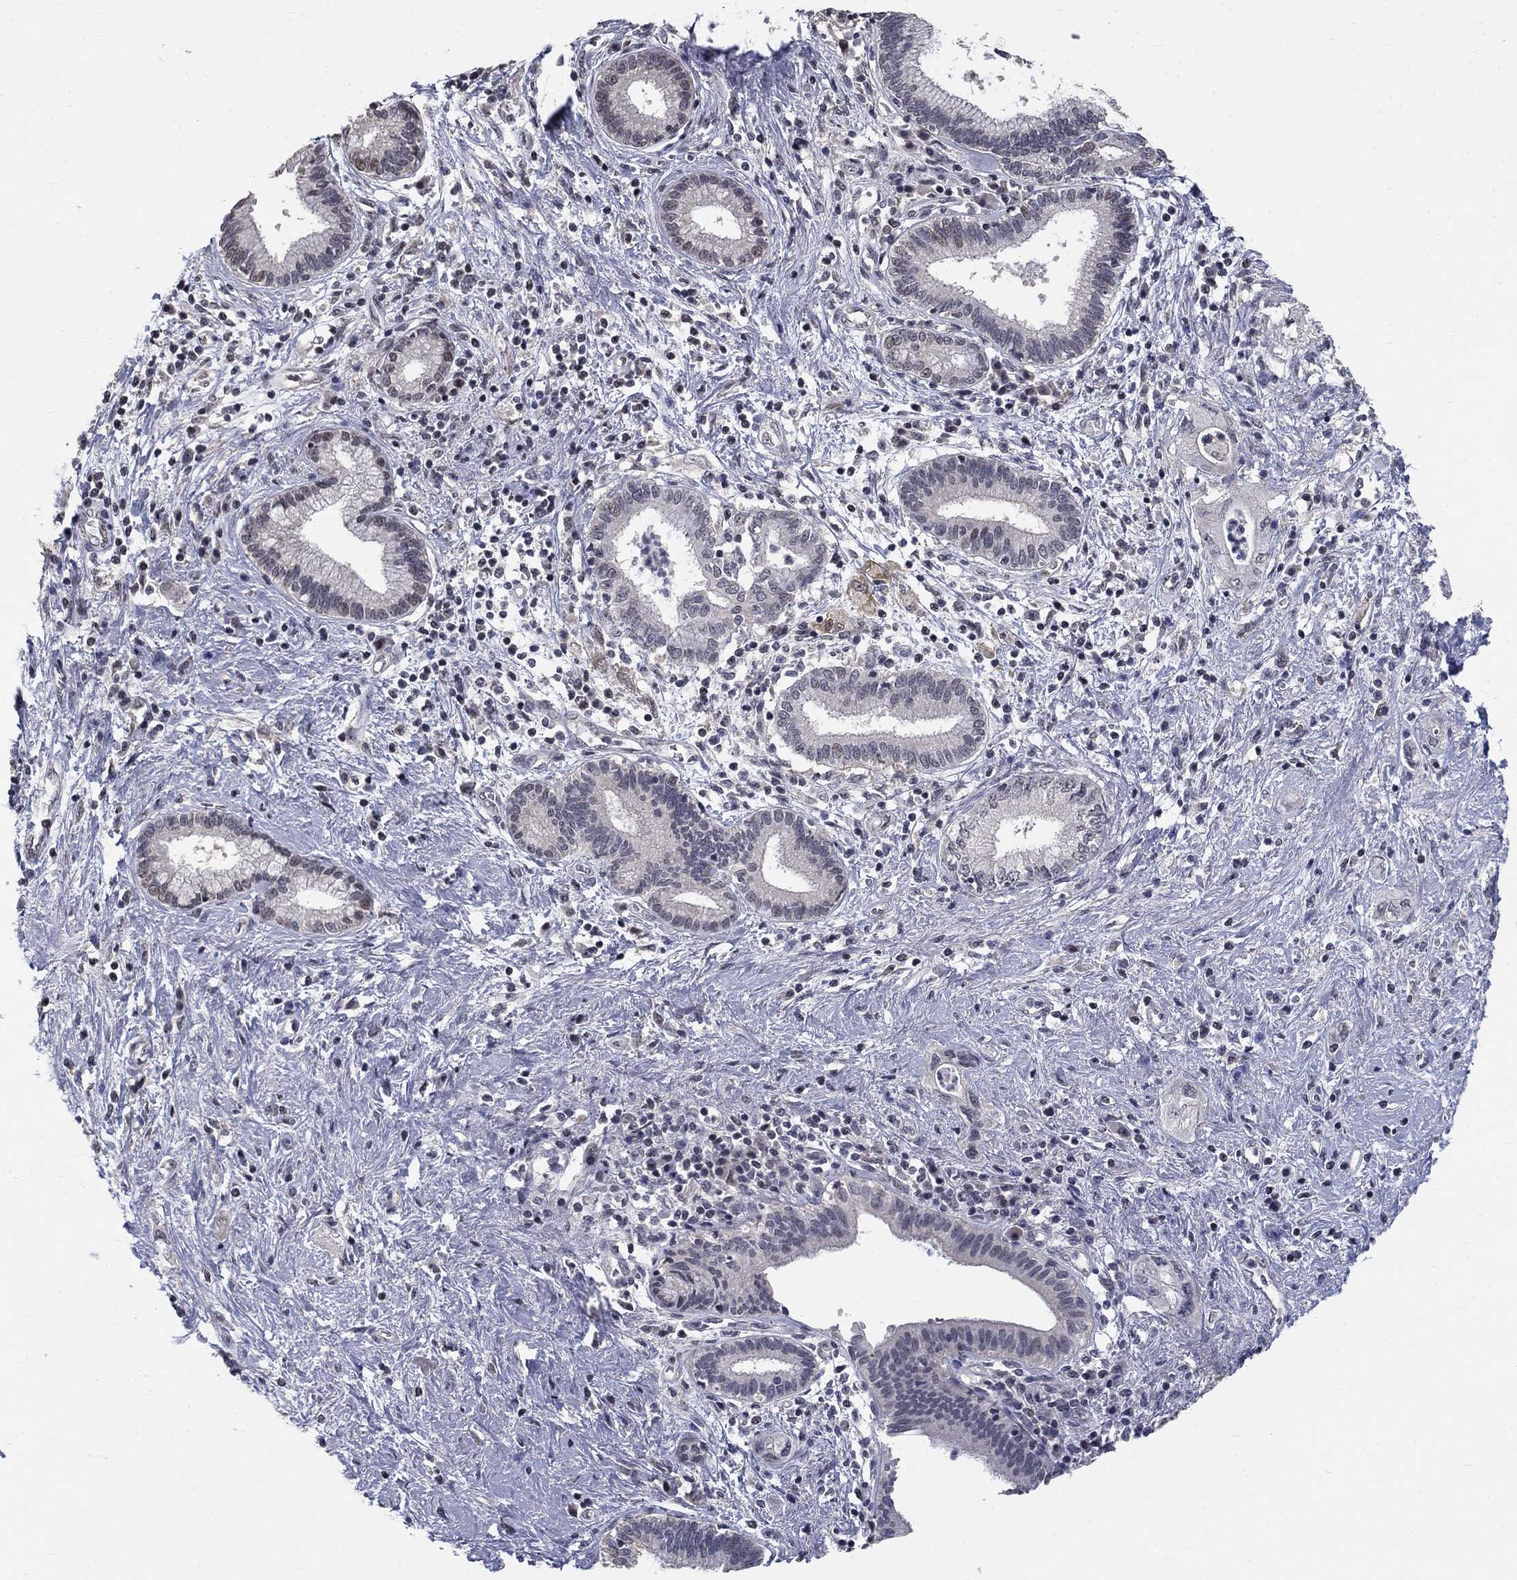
{"staining": {"intensity": "negative", "quantity": "none", "location": "none"}, "tissue": "pancreatic cancer", "cell_type": "Tumor cells", "image_type": "cancer", "snomed": [{"axis": "morphology", "description": "Adenocarcinoma, NOS"}, {"axis": "topography", "description": "Pancreas"}], "caption": "IHC micrograph of neoplastic tissue: human pancreatic adenocarcinoma stained with DAB (3,3'-diaminobenzidine) exhibits no significant protein expression in tumor cells.", "gene": "SPATA33", "patient": {"sex": "female", "age": 73}}